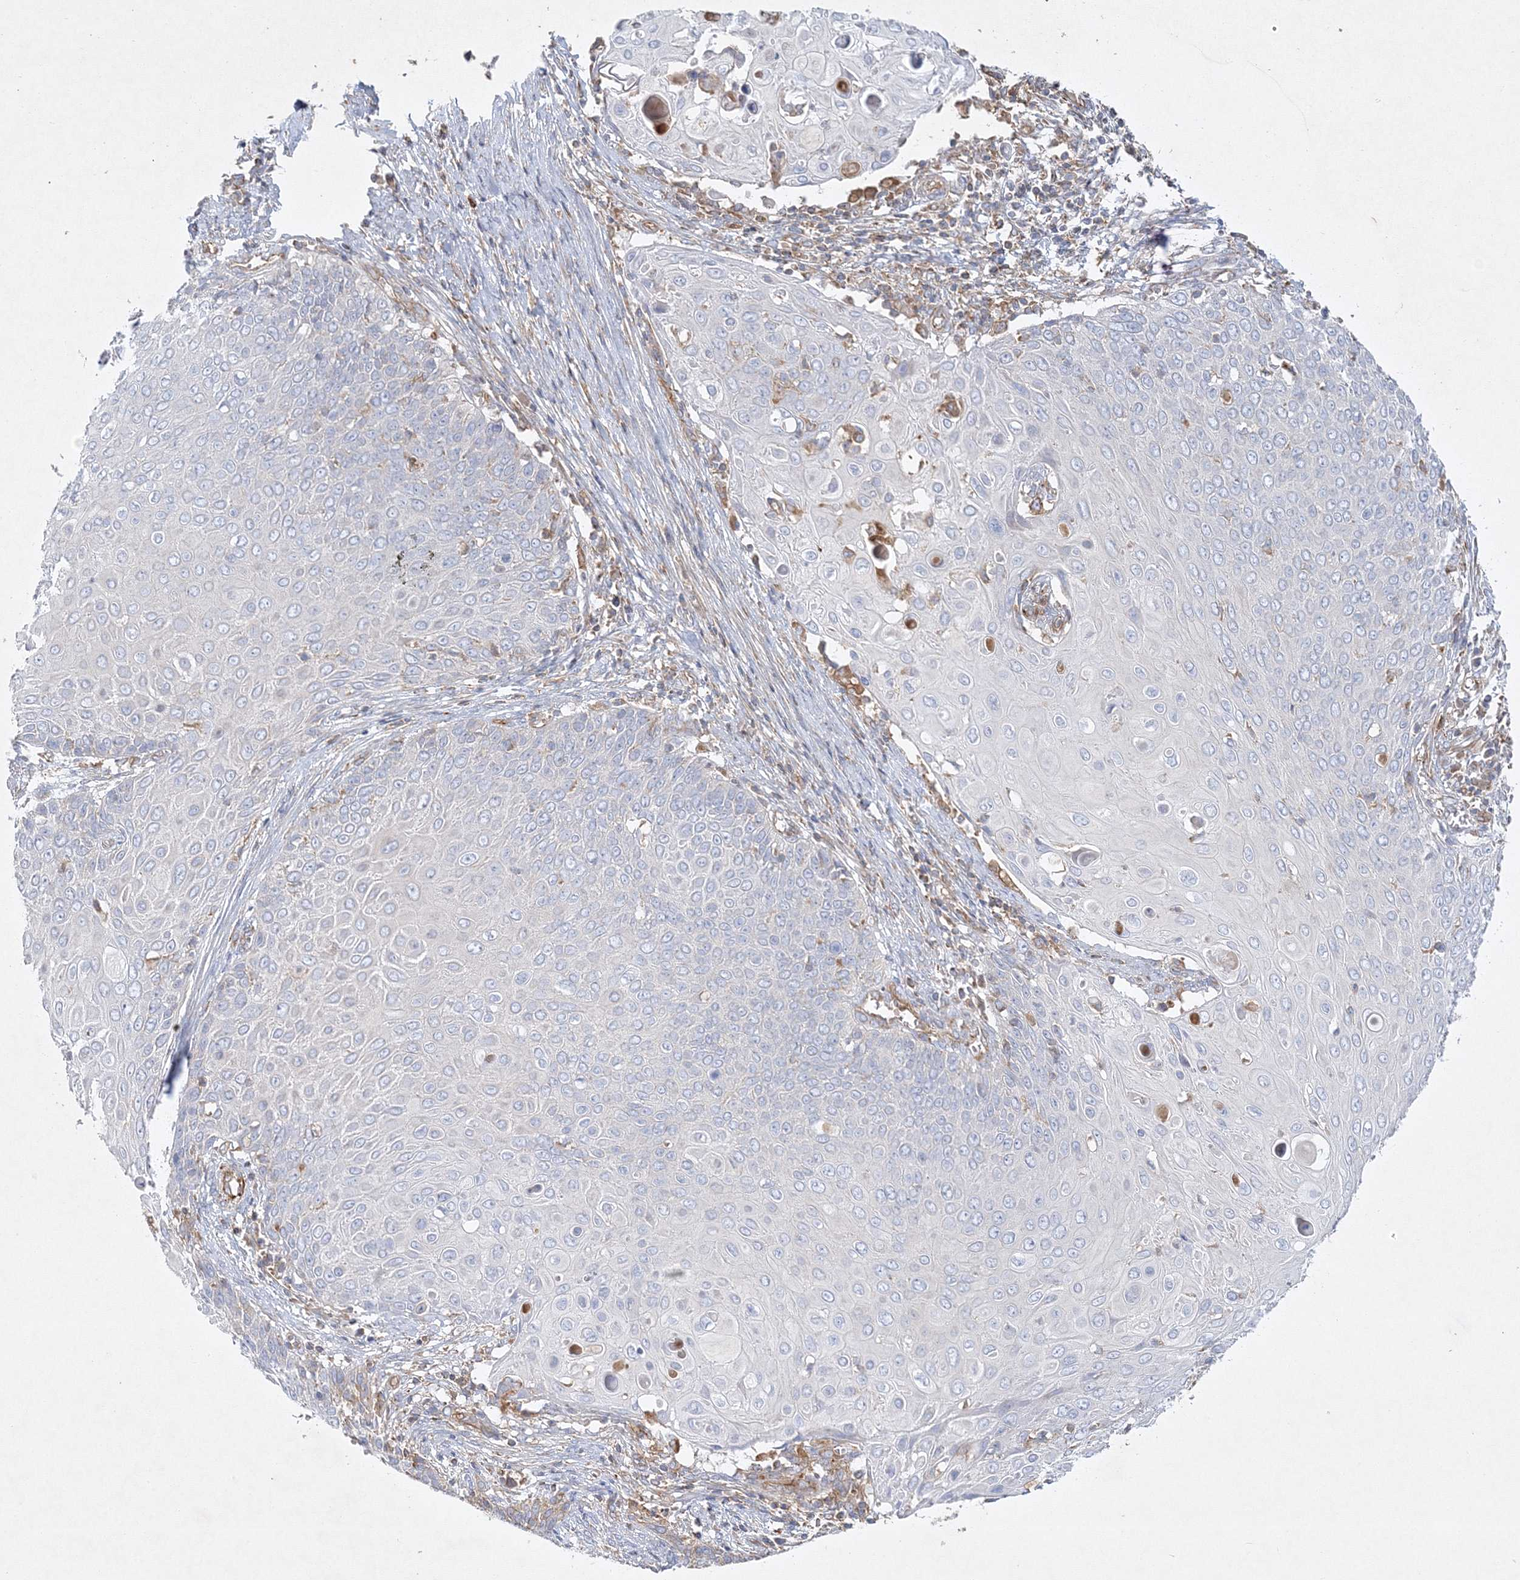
{"staining": {"intensity": "negative", "quantity": "none", "location": "none"}, "tissue": "cervical cancer", "cell_type": "Tumor cells", "image_type": "cancer", "snomed": [{"axis": "morphology", "description": "Squamous cell carcinoma, NOS"}, {"axis": "topography", "description": "Cervix"}], "caption": "Immunohistochemistry (IHC) of squamous cell carcinoma (cervical) demonstrates no positivity in tumor cells.", "gene": "WDR37", "patient": {"sex": "female", "age": 39}}